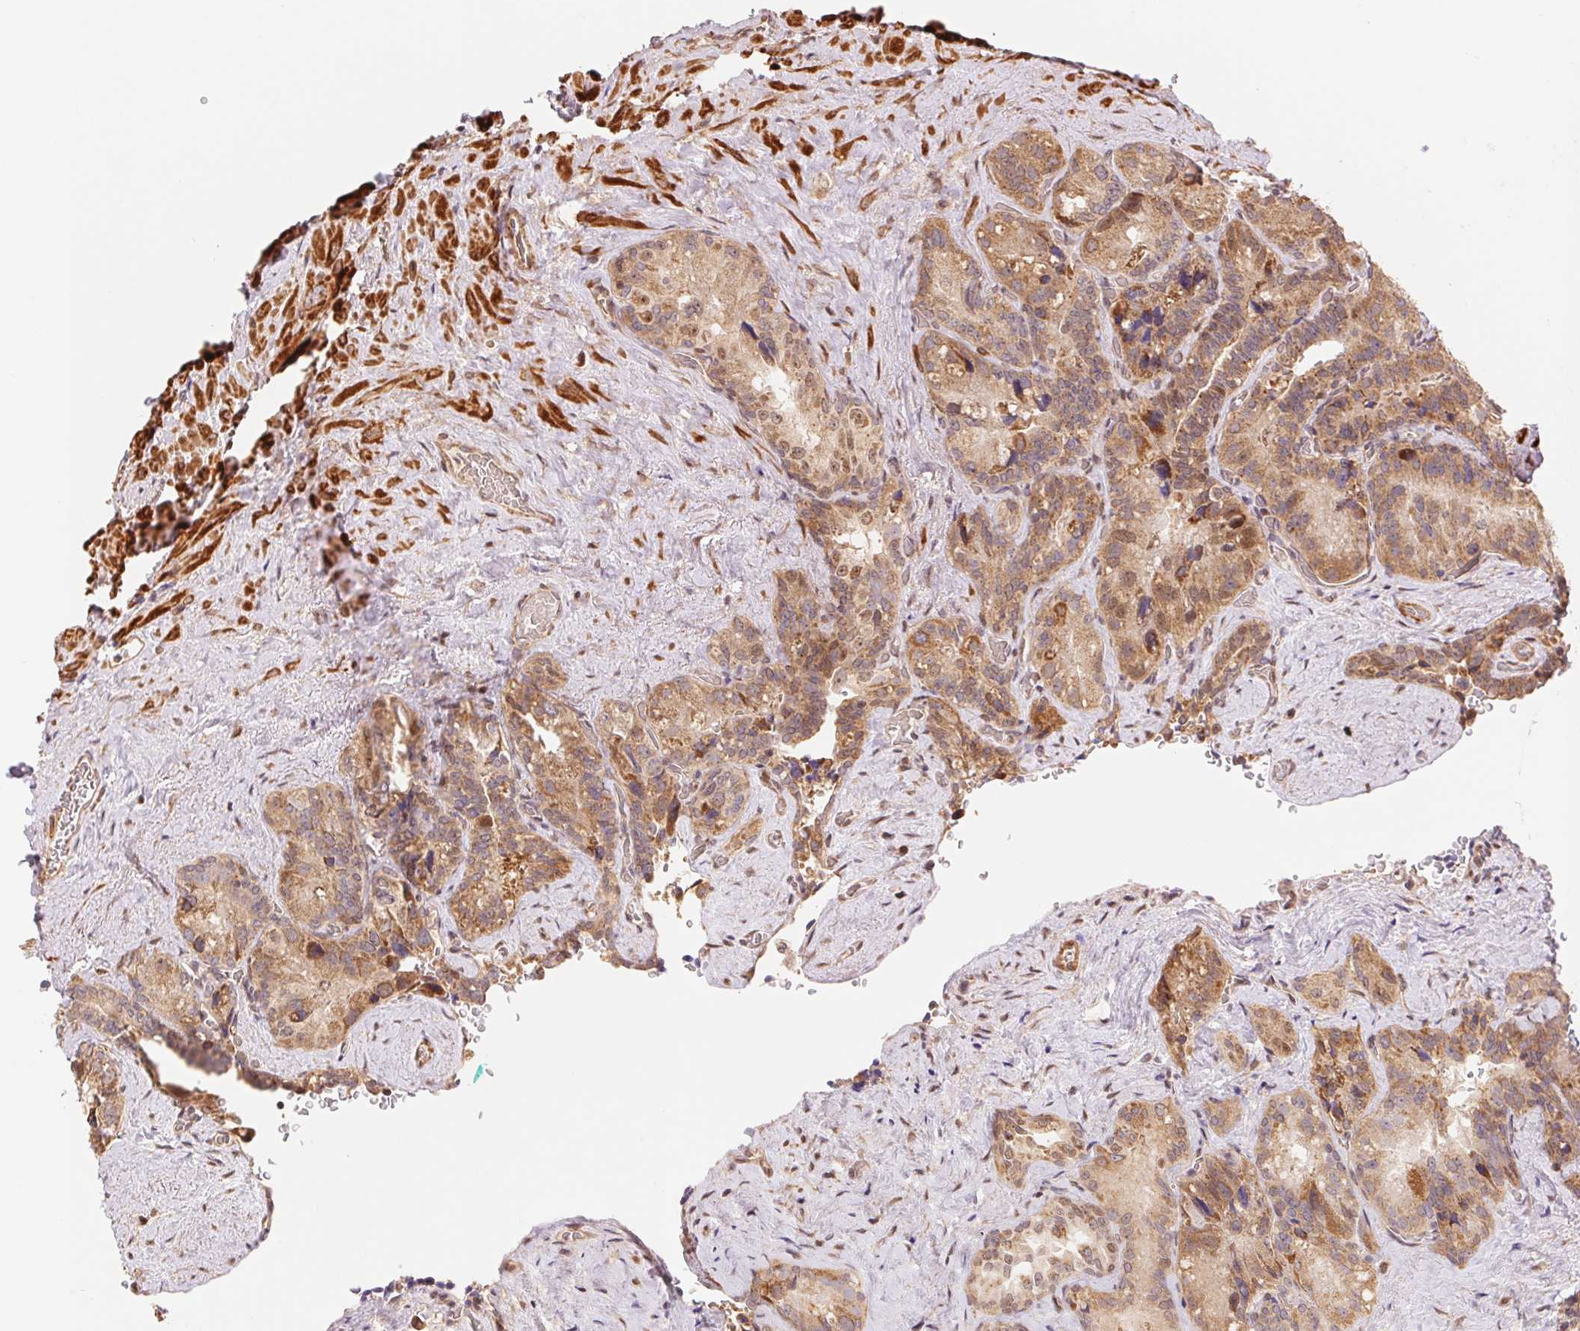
{"staining": {"intensity": "moderate", "quantity": "25%-75%", "location": "cytoplasmic/membranous,nuclear"}, "tissue": "seminal vesicle", "cell_type": "Glandular cells", "image_type": "normal", "snomed": [{"axis": "morphology", "description": "Normal tissue, NOS"}, {"axis": "topography", "description": "Seminal veicle"}], "caption": "High-magnification brightfield microscopy of normal seminal vesicle stained with DAB (3,3'-diaminobenzidine) (brown) and counterstained with hematoxylin (blue). glandular cells exhibit moderate cytoplasmic/membranous,nuclear expression is appreciated in about25%-75% of cells.", "gene": "TNIP2", "patient": {"sex": "male", "age": 69}}